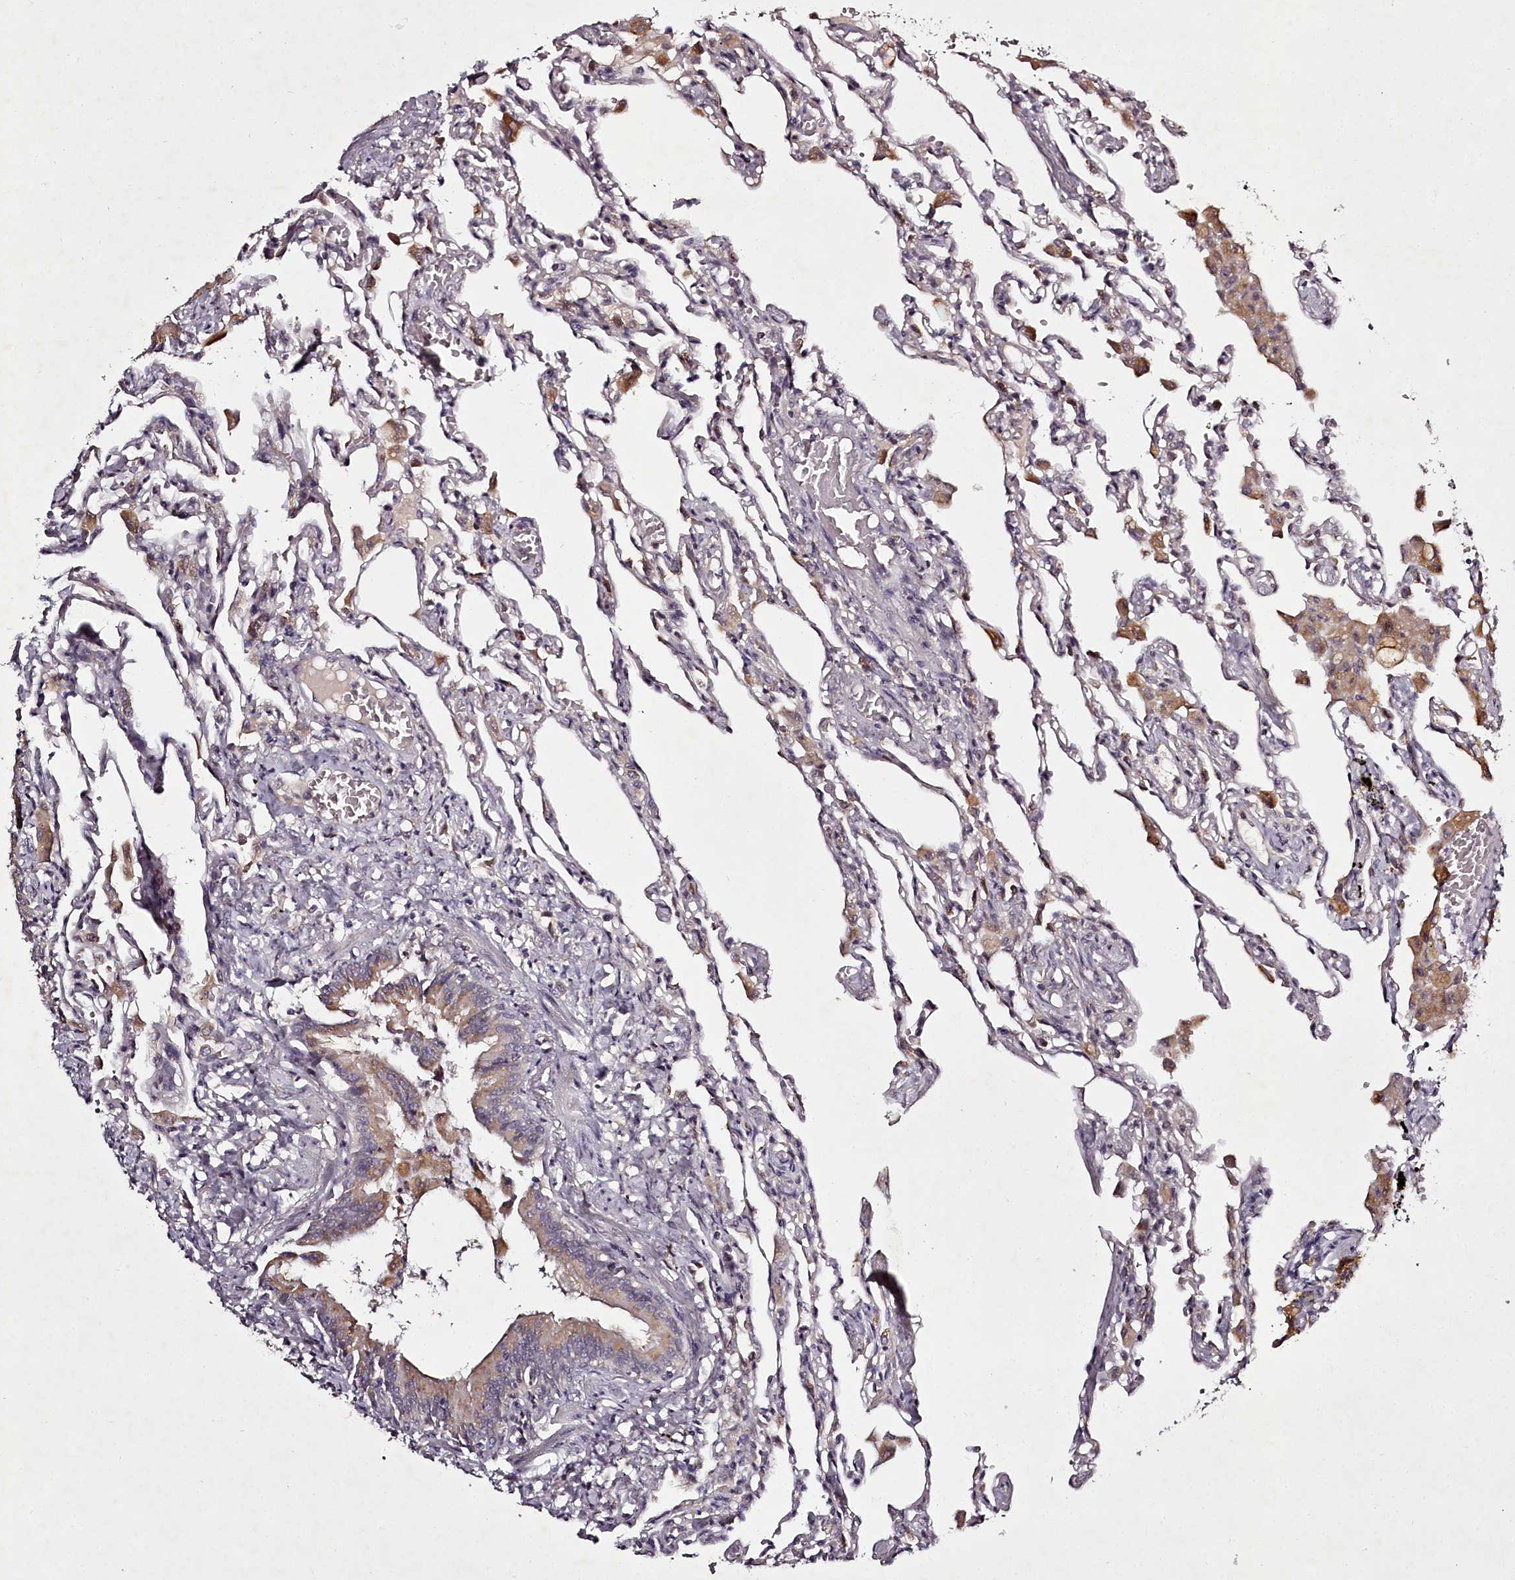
{"staining": {"intensity": "negative", "quantity": "none", "location": "none"}, "tissue": "lung", "cell_type": "Alveolar cells", "image_type": "normal", "snomed": [{"axis": "morphology", "description": "Normal tissue, NOS"}, {"axis": "topography", "description": "Bronchus"}, {"axis": "topography", "description": "Lung"}], "caption": "DAB immunohistochemical staining of unremarkable lung exhibits no significant expression in alveolar cells.", "gene": "RBMXL2", "patient": {"sex": "female", "age": 49}}